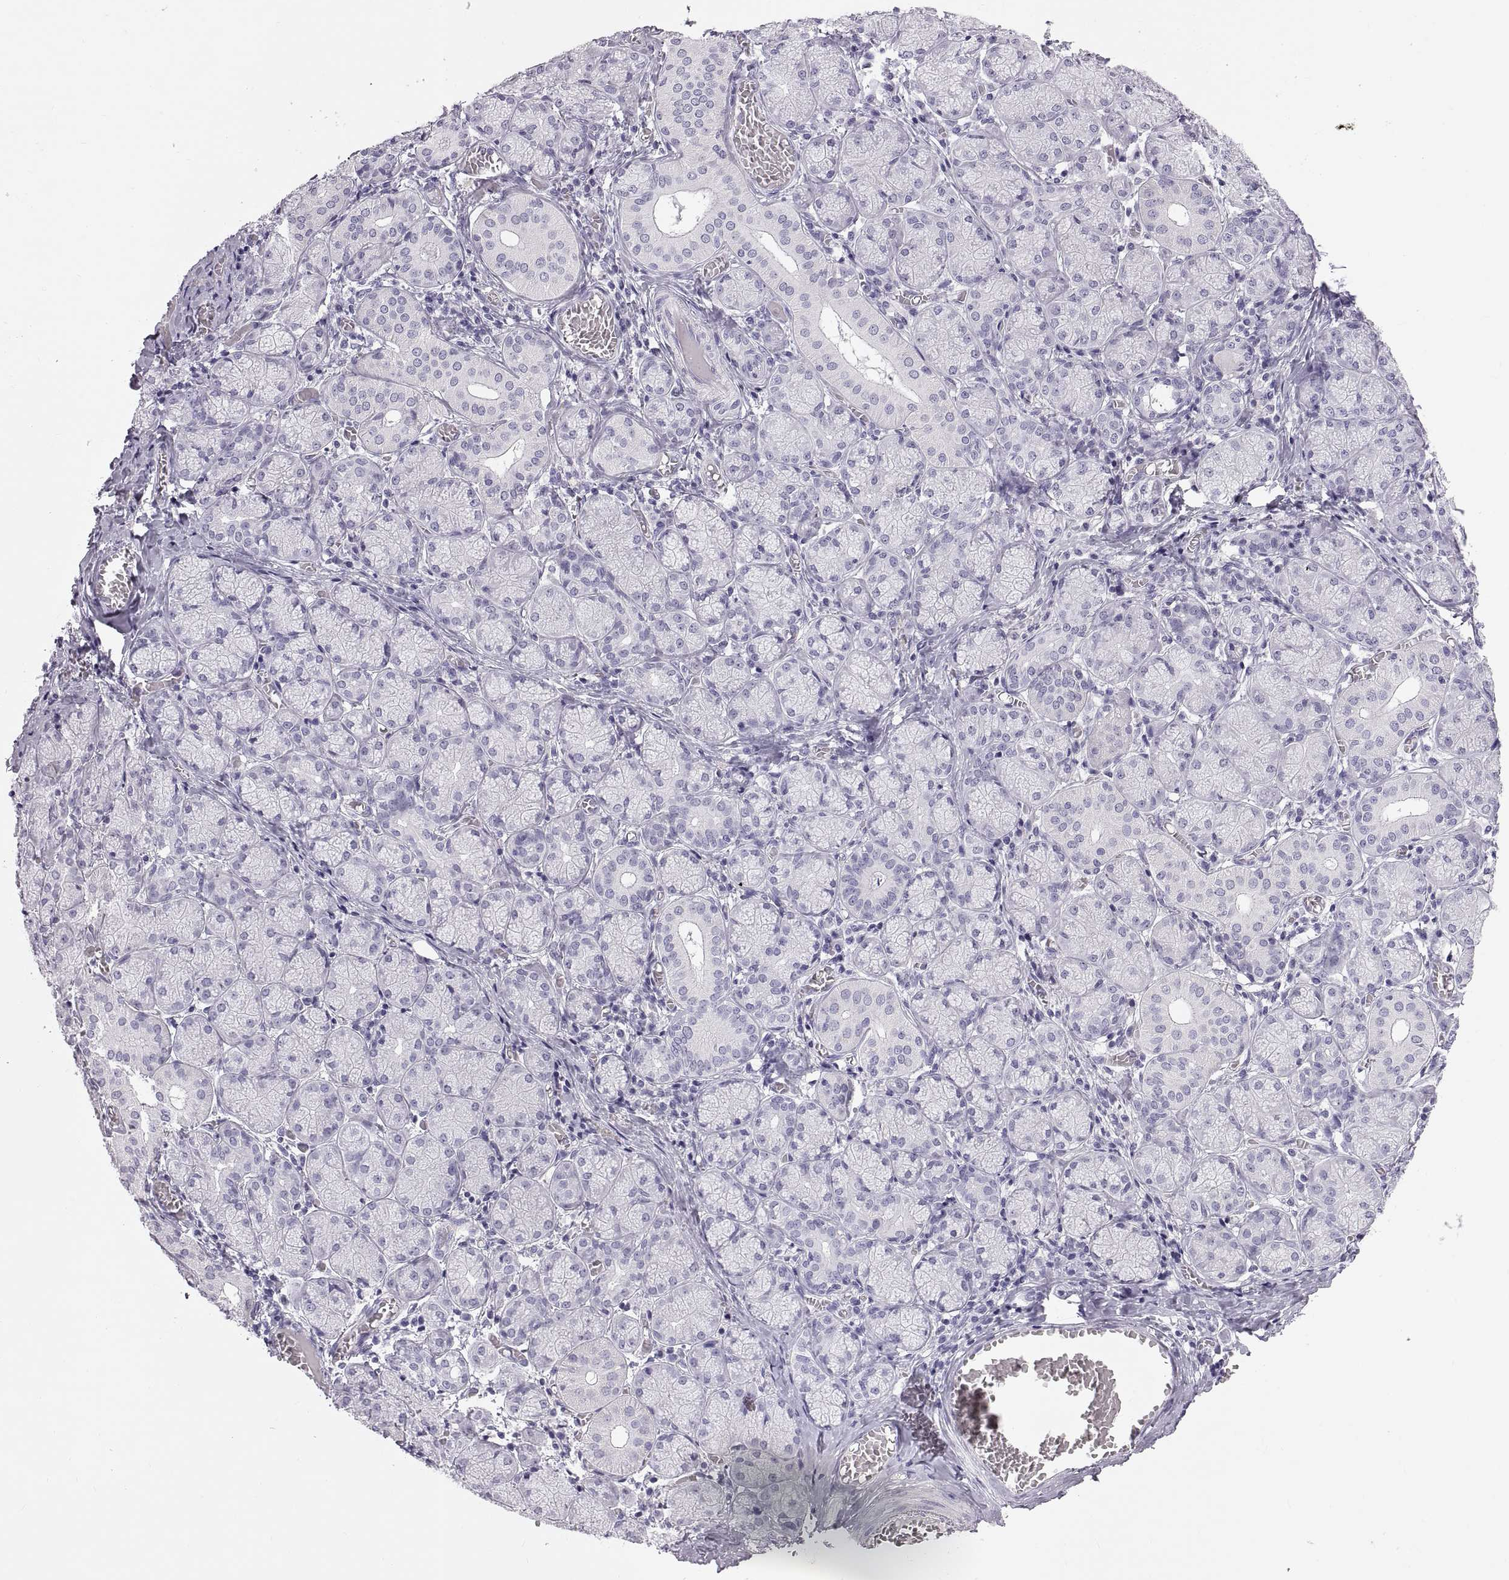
{"staining": {"intensity": "negative", "quantity": "none", "location": "none"}, "tissue": "salivary gland", "cell_type": "Glandular cells", "image_type": "normal", "snomed": [{"axis": "morphology", "description": "Normal tissue, NOS"}, {"axis": "topography", "description": "Salivary gland"}, {"axis": "topography", "description": "Peripheral nerve tissue"}], "caption": "This is an immunohistochemistry image of benign salivary gland. There is no expression in glandular cells.", "gene": "WFDC8", "patient": {"sex": "female", "age": 24}}